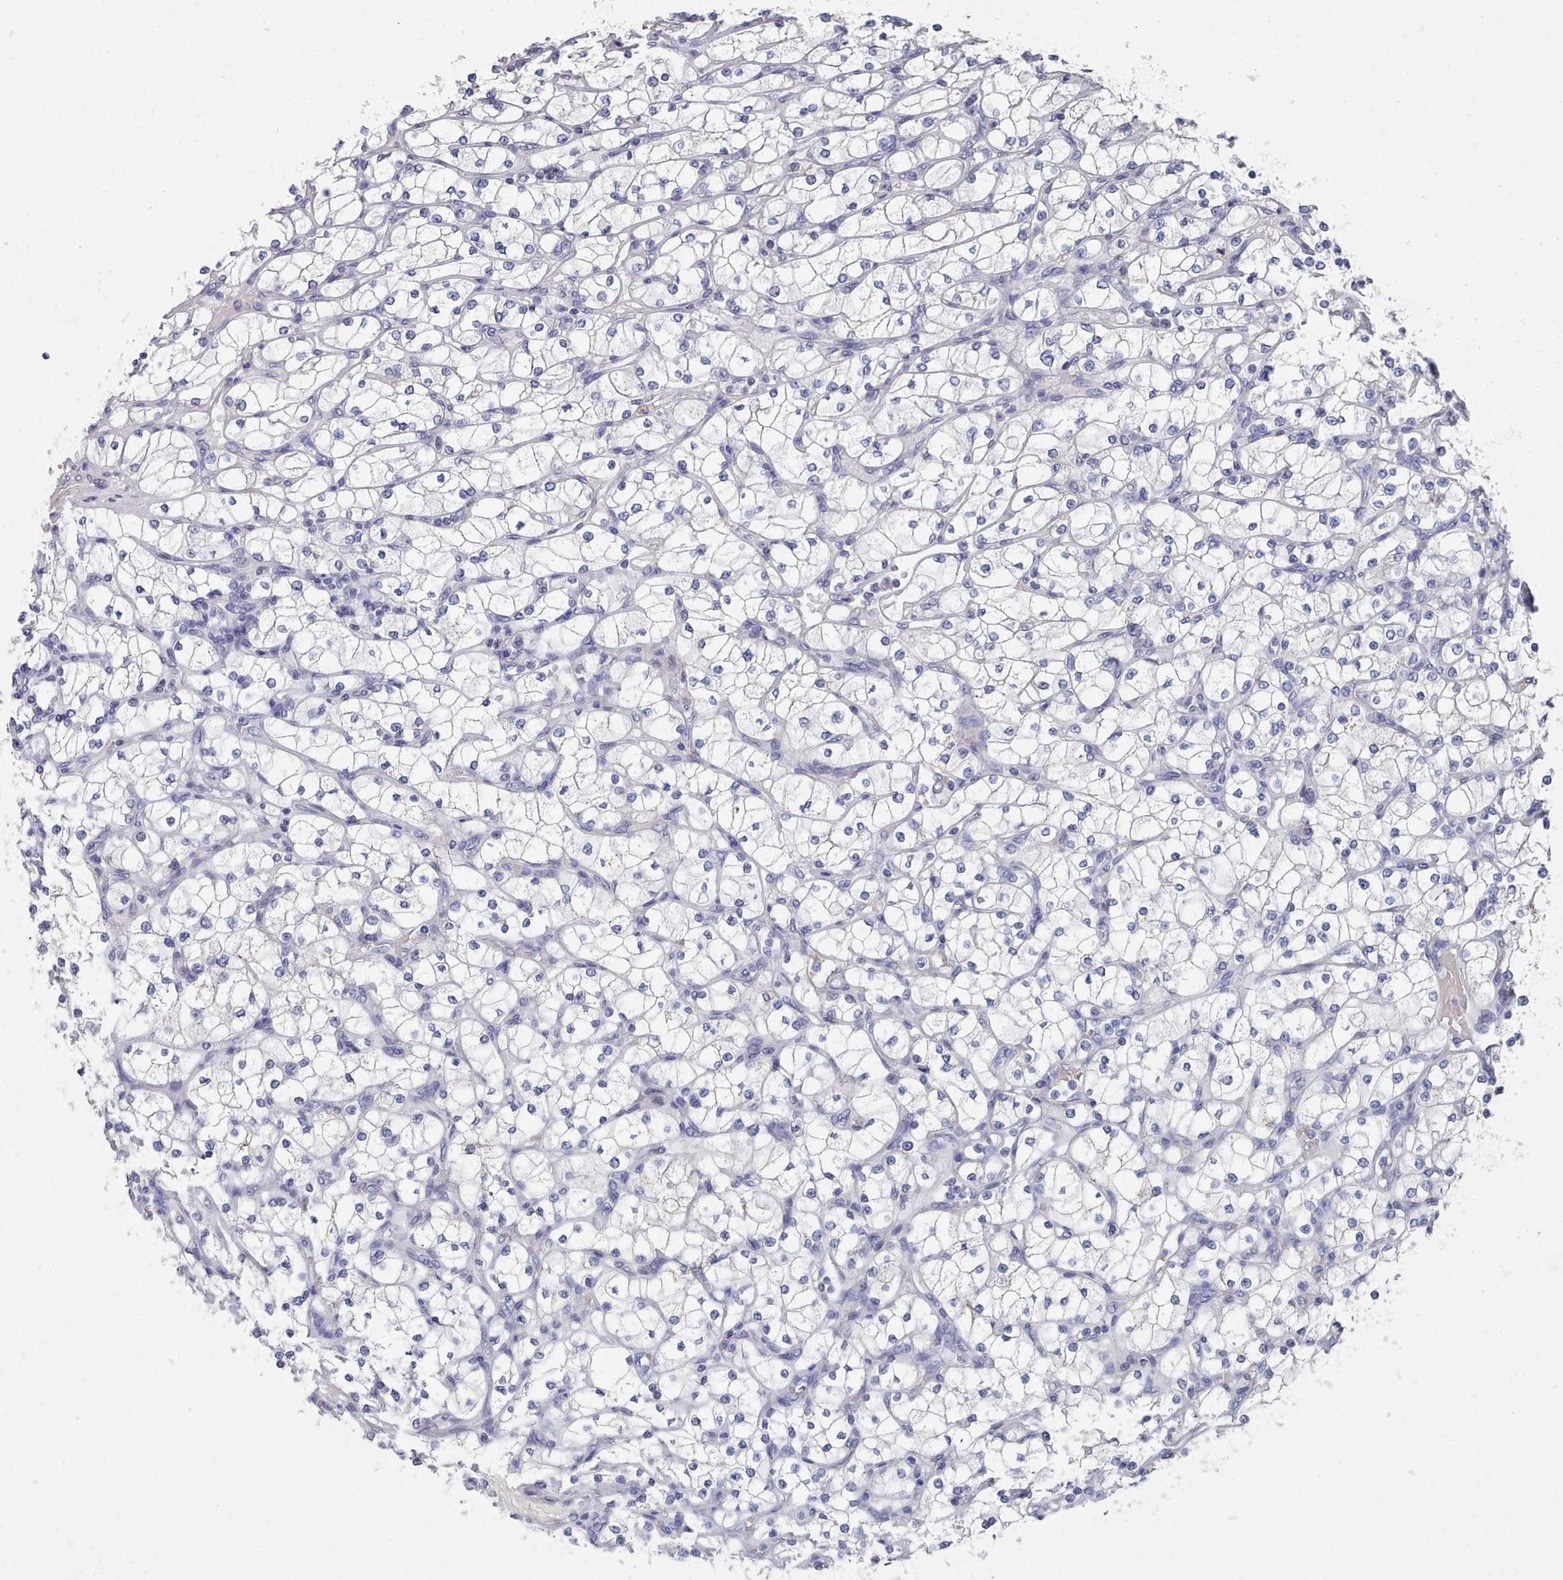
{"staining": {"intensity": "negative", "quantity": "none", "location": "none"}, "tissue": "renal cancer", "cell_type": "Tumor cells", "image_type": "cancer", "snomed": [{"axis": "morphology", "description": "Adenocarcinoma, NOS"}, {"axis": "topography", "description": "Kidney"}], "caption": "DAB (3,3'-diaminobenzidine) immunohistochemical staining of adenocarcinoma (renal) reveals no significant expression in tumor cells.", "gene": "ACAD11", "patient": {"sex": "male", "age": 80}}